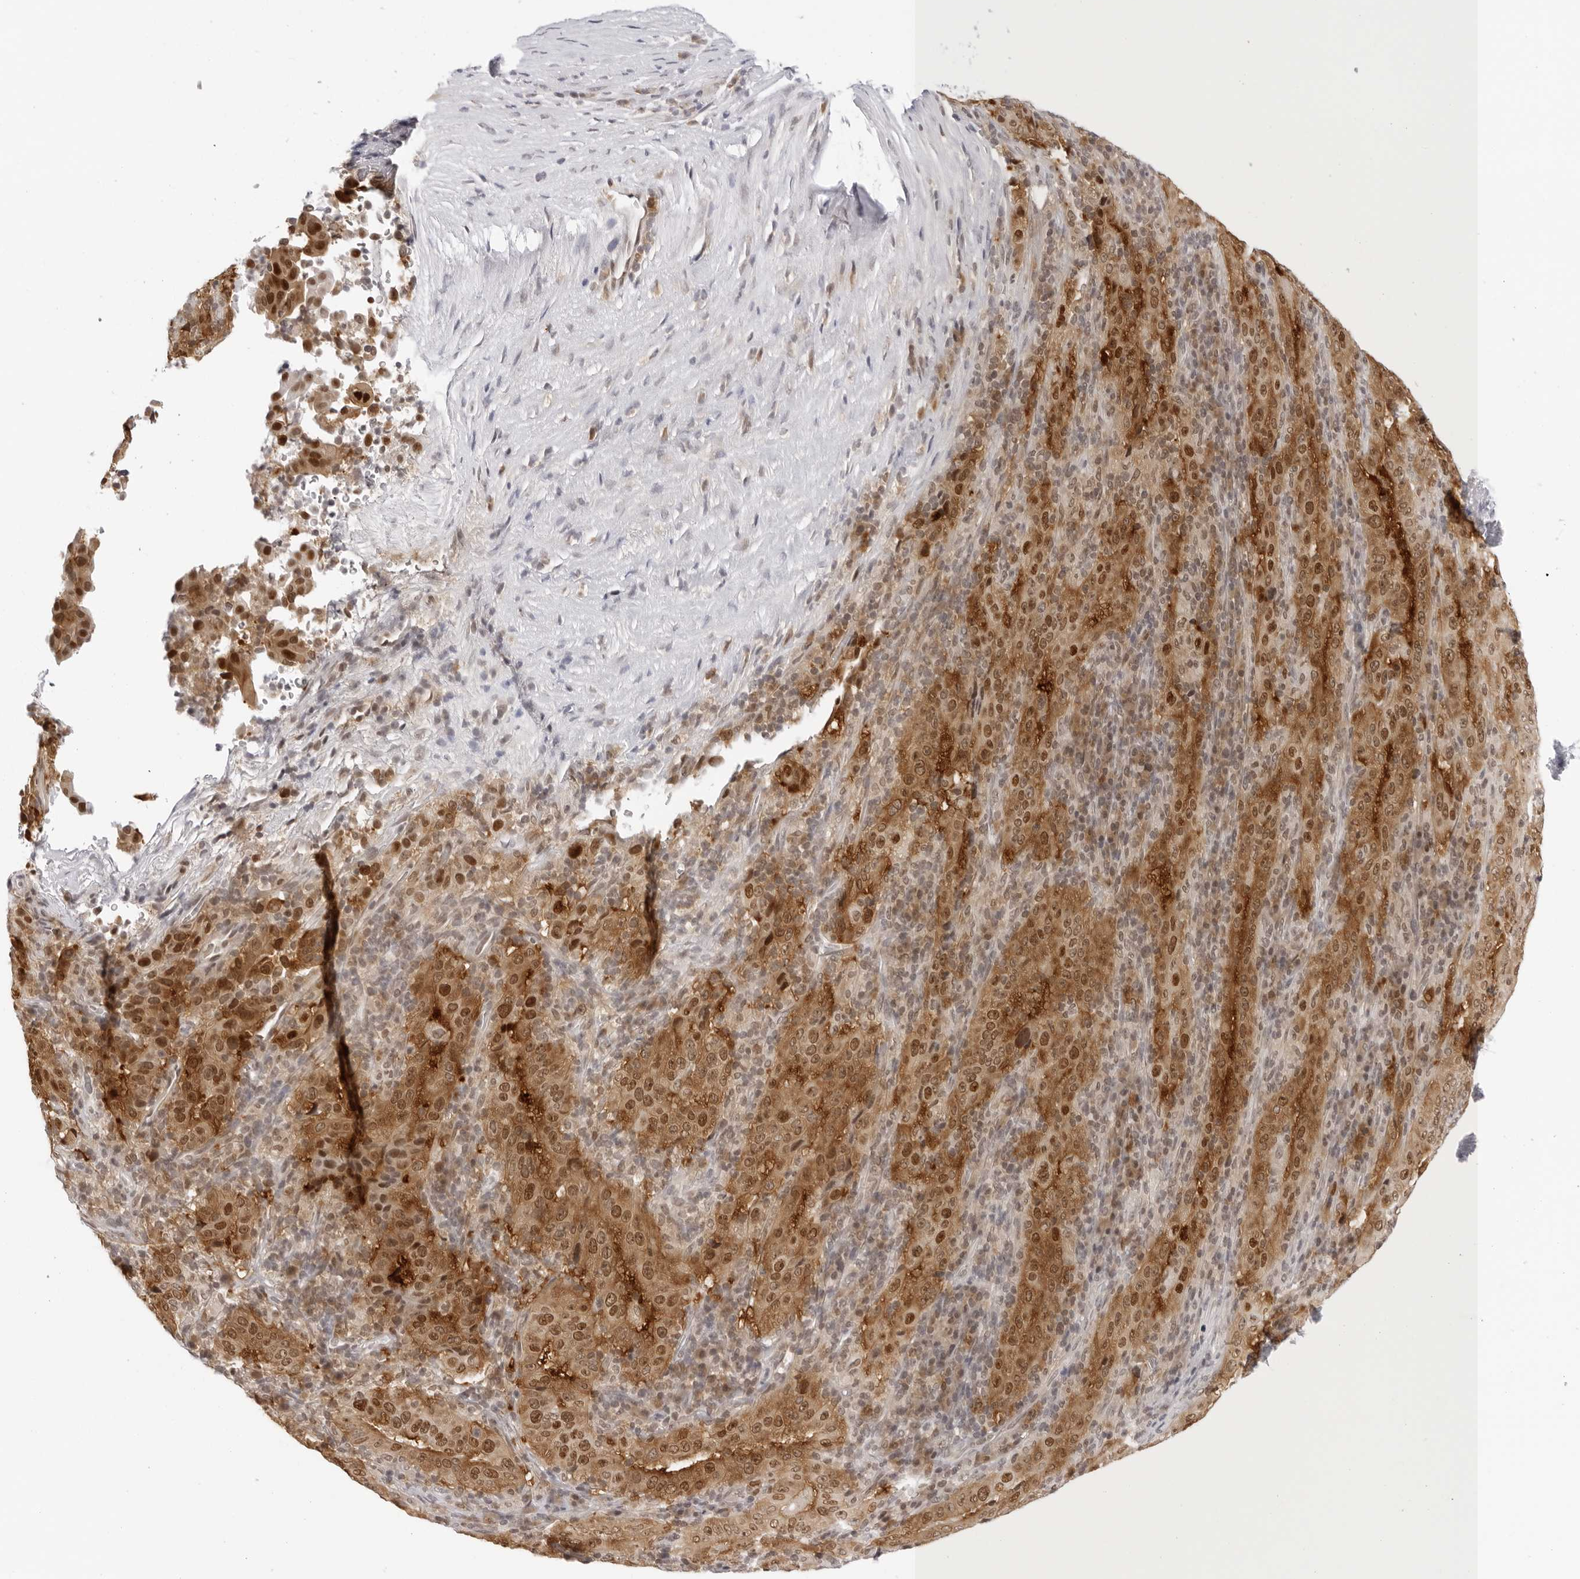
{"staining": {"intensity": "moderate", "quantity": ">75%", "location": "cytoplasmic/membranous,nuclear"}, "tissue": "pancreatic cancer", "cell_type": "Tumor cells", "image_type": "cancer", "snomed": [{"axis": "morphology", "description": "Adenocarcinoma, NOS"}, {"axis": "topography", "description": "Pancreas"}], "caption": "Immunohistochemistry staining of adenocarcinoma (pancreatic), which demonstrates medium levels of moderate cytoplasmic/membranous and nuclear expression in approximately >75% of tumor cells indicating moderate cytoplasmic/membranous and nuclear protein expression. The staining was performed using DAB (brown) for protein detection and nuclei were counterstained in hematoxylin (blue).", "gene": "WDR77", "patient": {"sex": "male", "age": 63}}